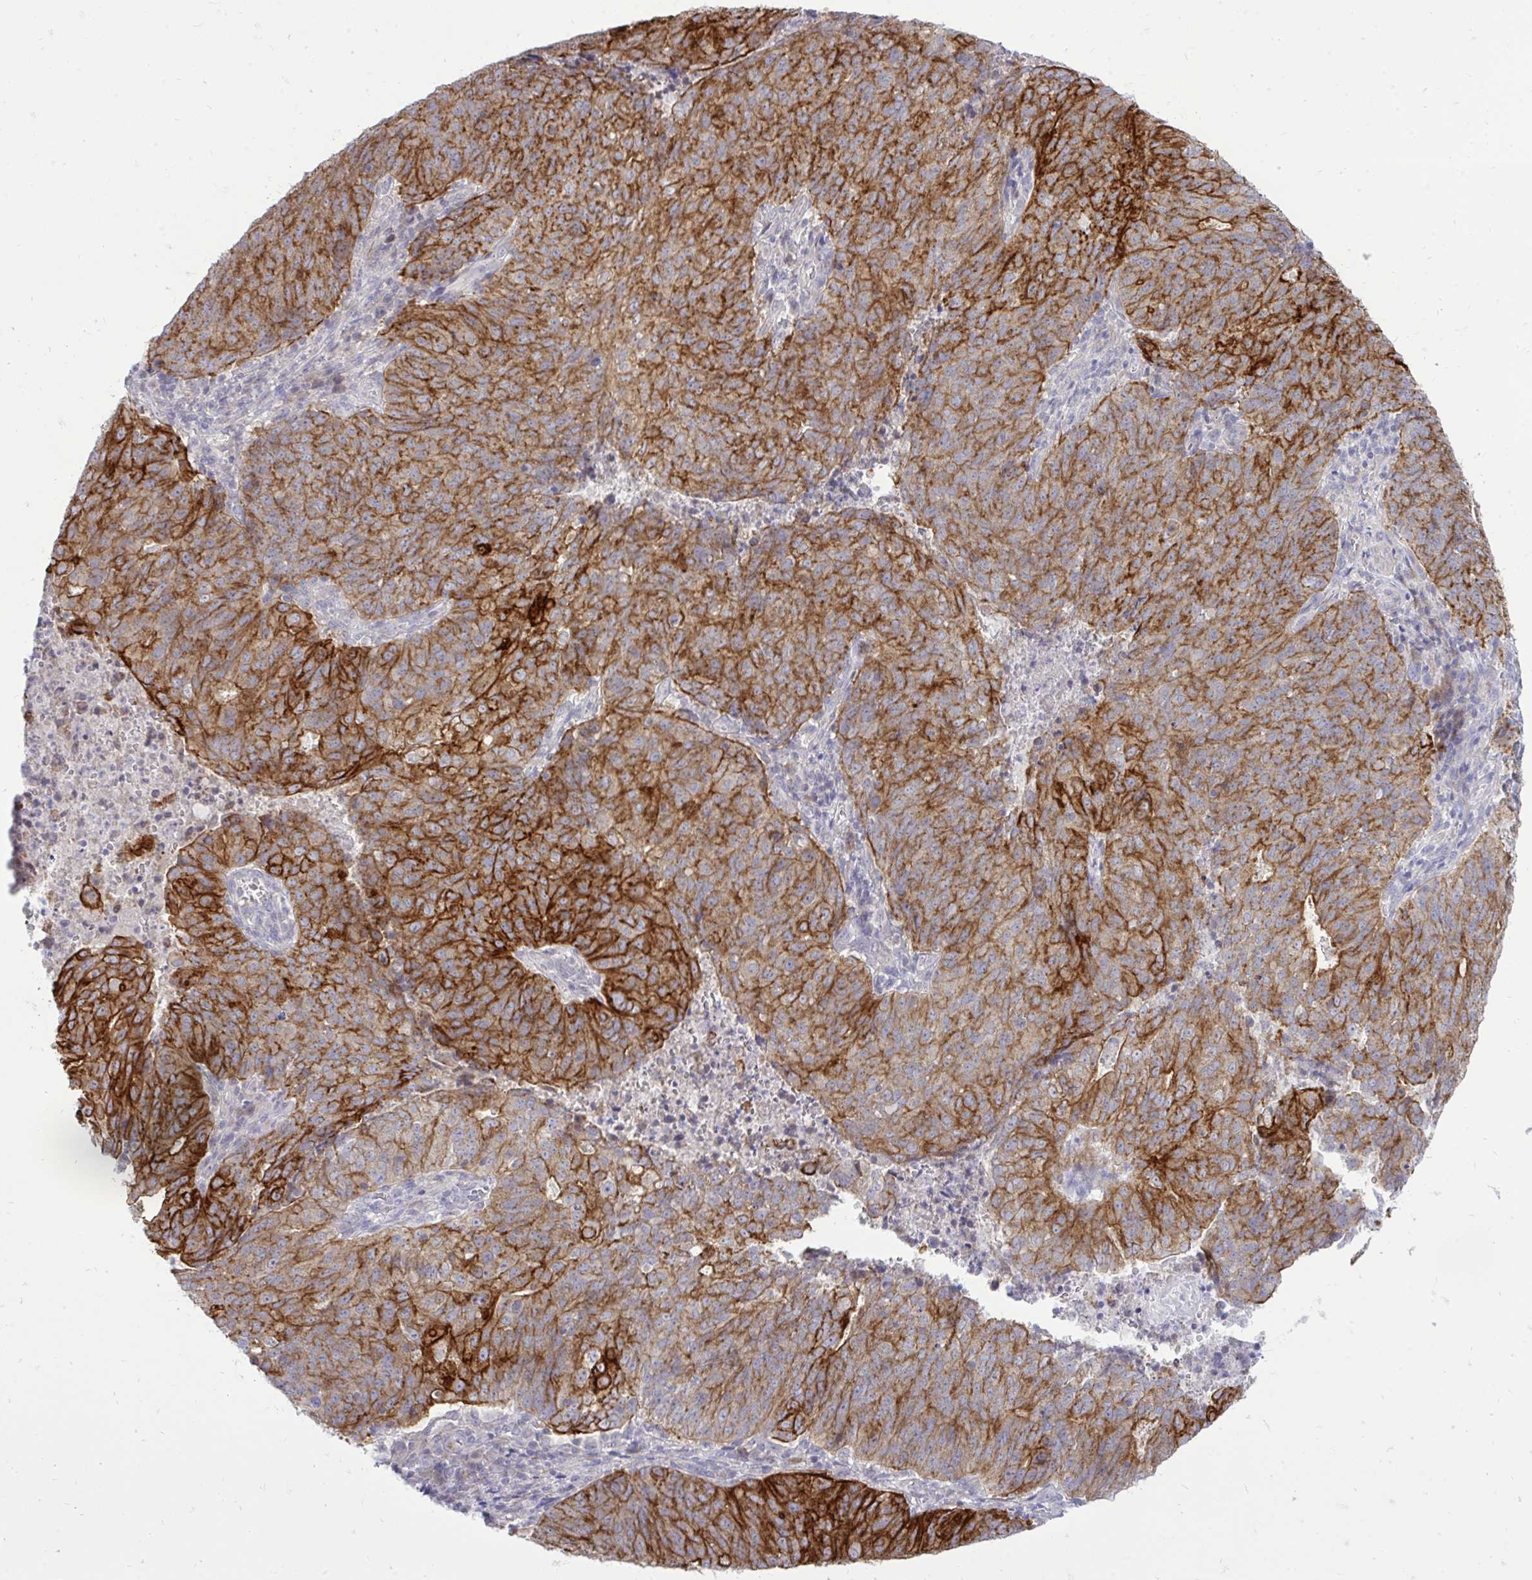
{"staining": {"intensity": "strong", "quantity": ">75%", "location": "cytoplasmic/membranous"}, "tissue": "endometrial cancer", "cell_type": "Tumor cells", "image_type": "cancer", "snomed": [{"axis": "morphology", "description": "Adenocarcinoma, NOS"}, {"axis": "topography", "description": "Endometrium"}], "caption": "Endometrial adenocarcinoma stained with DAB immunohistochemistry (IHC) demonstrates high levels of strong cytoplasmic/membranous staining in approximately >75% of tumor cells.", "gene": "SPTBN2", "patient": {"sex": "female", "age": 82}}